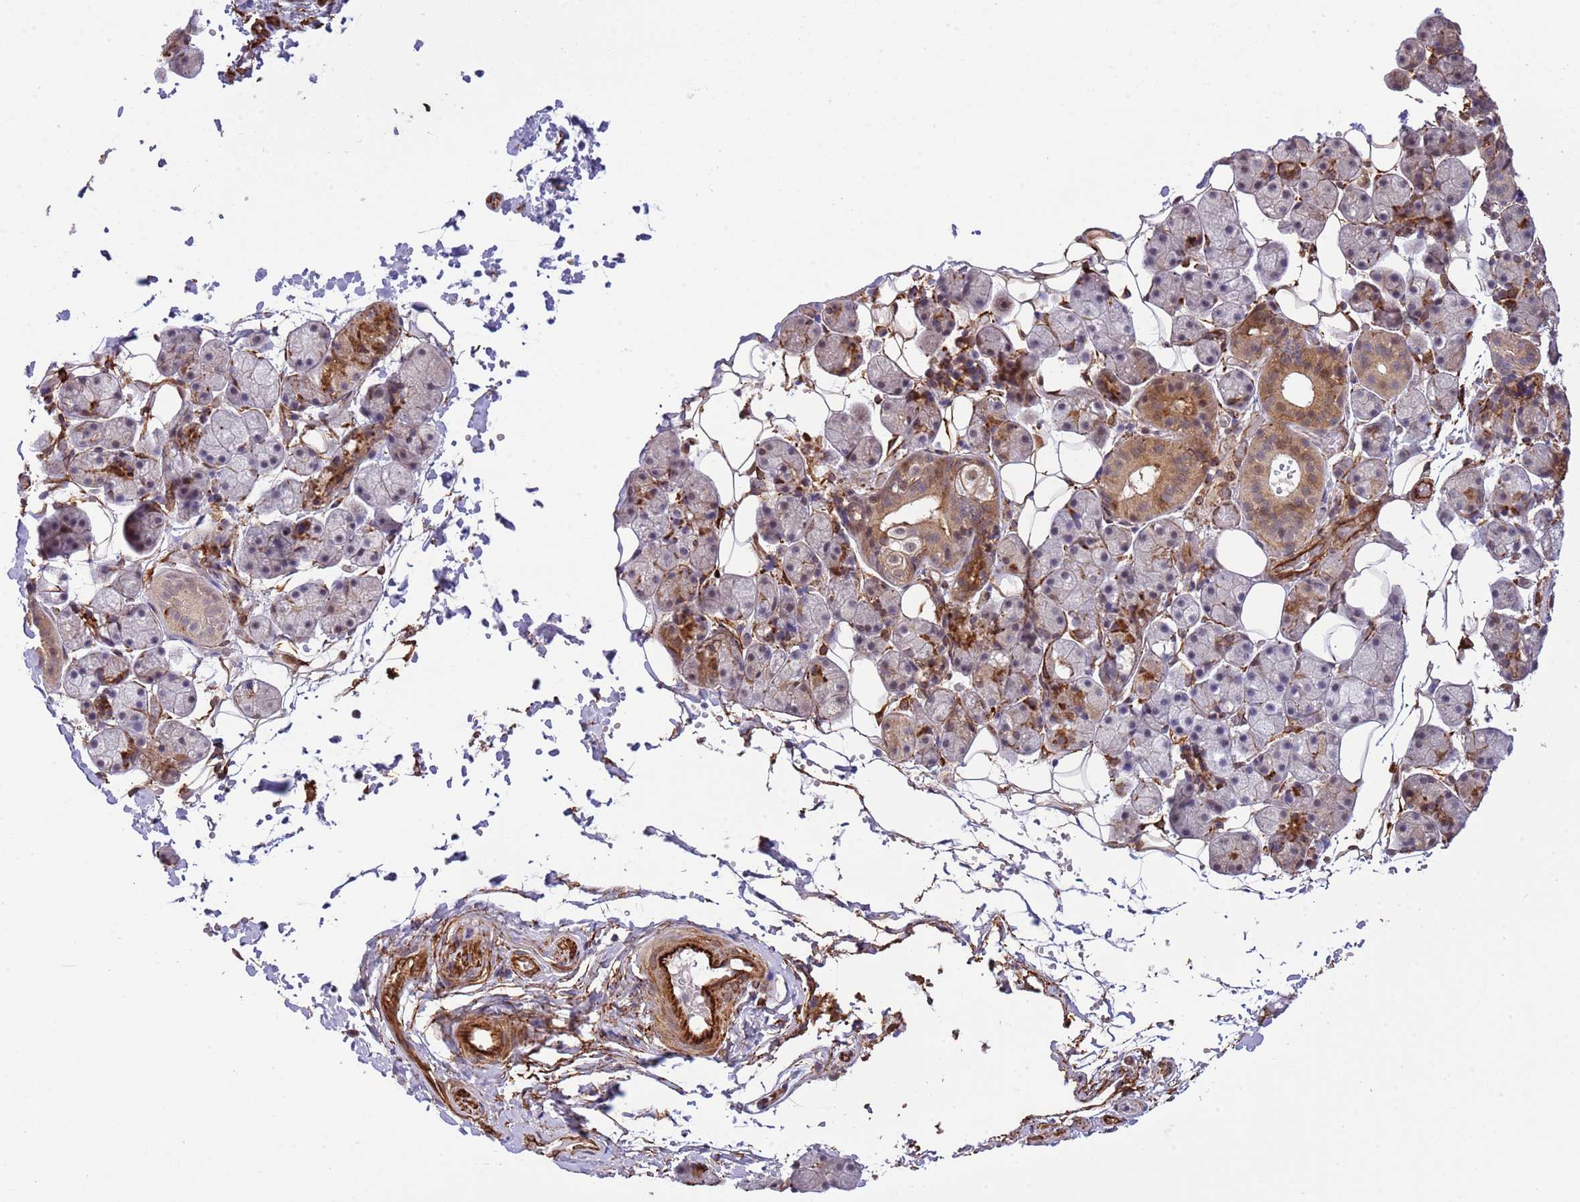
{"staining": {"intensity": "moderate", "quantity": "25%-75%", "location": "cytoplasmic/membranous"}, "tissue": "salivary gland", "cell_type": "Glandular cells", "image_type": "normal", "snomed": [{"axis": "morphology", "description": "Normal tissue, NOS"}, {"axis": "topography", "description": "Salivary gland"}], "caption": "Immunohistochemical staining of normal human salivary gland reveals 25%-75% levels of moderate cytoplasmic/membranous protein staining in about 25%-75% of glandular cells.", "gene": "NEK3", "patient": {"sex": "female", "age": 33}}